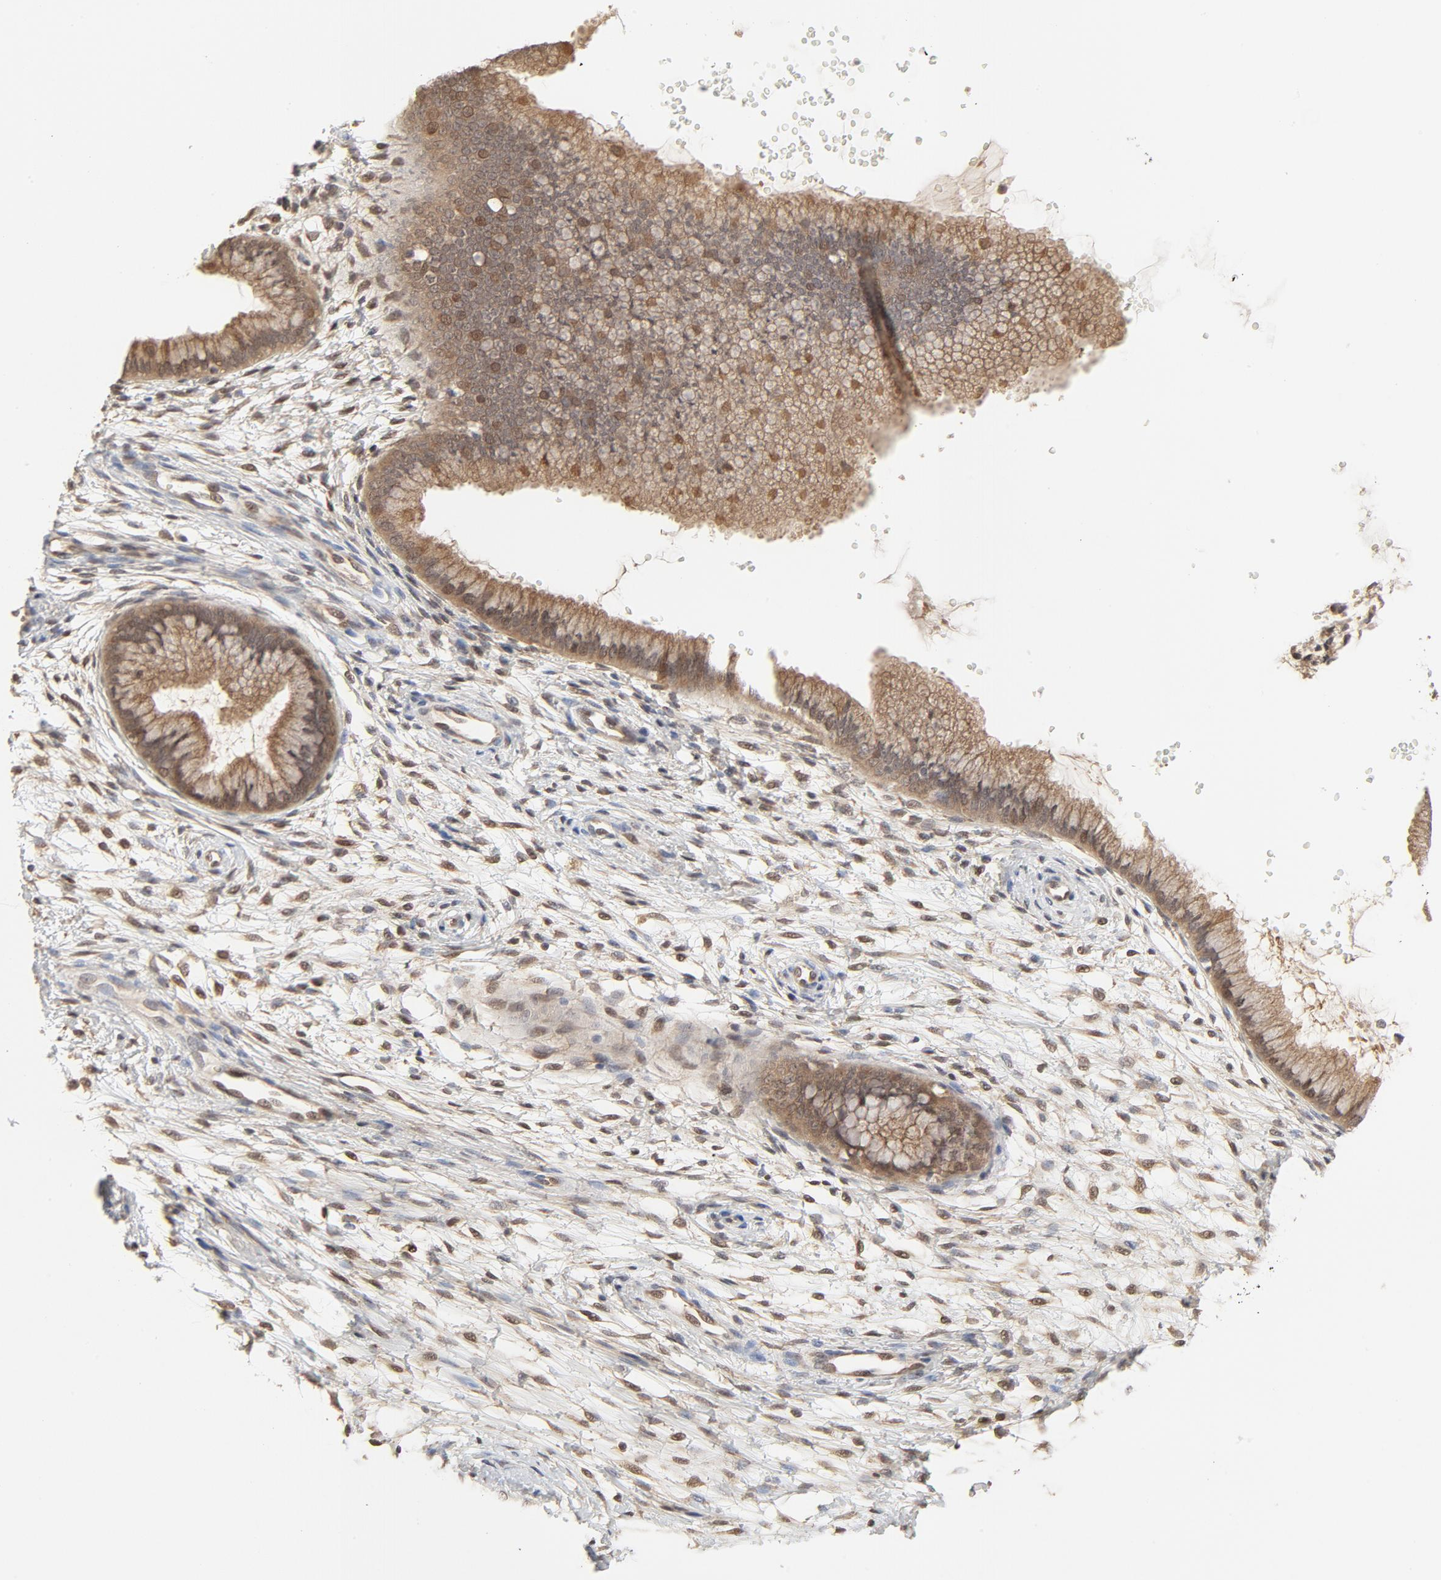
{"staining": {"intensity": "moderate", "quantity": ">75%", "location": "cytoplasmic/membranous,nuclear"}, "tissue": "cervix", "cell_type": "Glandular cells", "image_type": "normal", "snomed": [{"axis": "morphology", "description": "Normal tissue, NOS"}, {"axis": "topography", "description": "Cervix"}], "caption": "A photomicrograph of cervix stained for a protein exhibits moderate cytoplasmic/membranous,nuclear brown staining in glandular cells. (DAB = brown stain, brightfield microscopy at high magnification).", "gene": "NEDD8", "patient": {"sex": "female", "age": 39}}